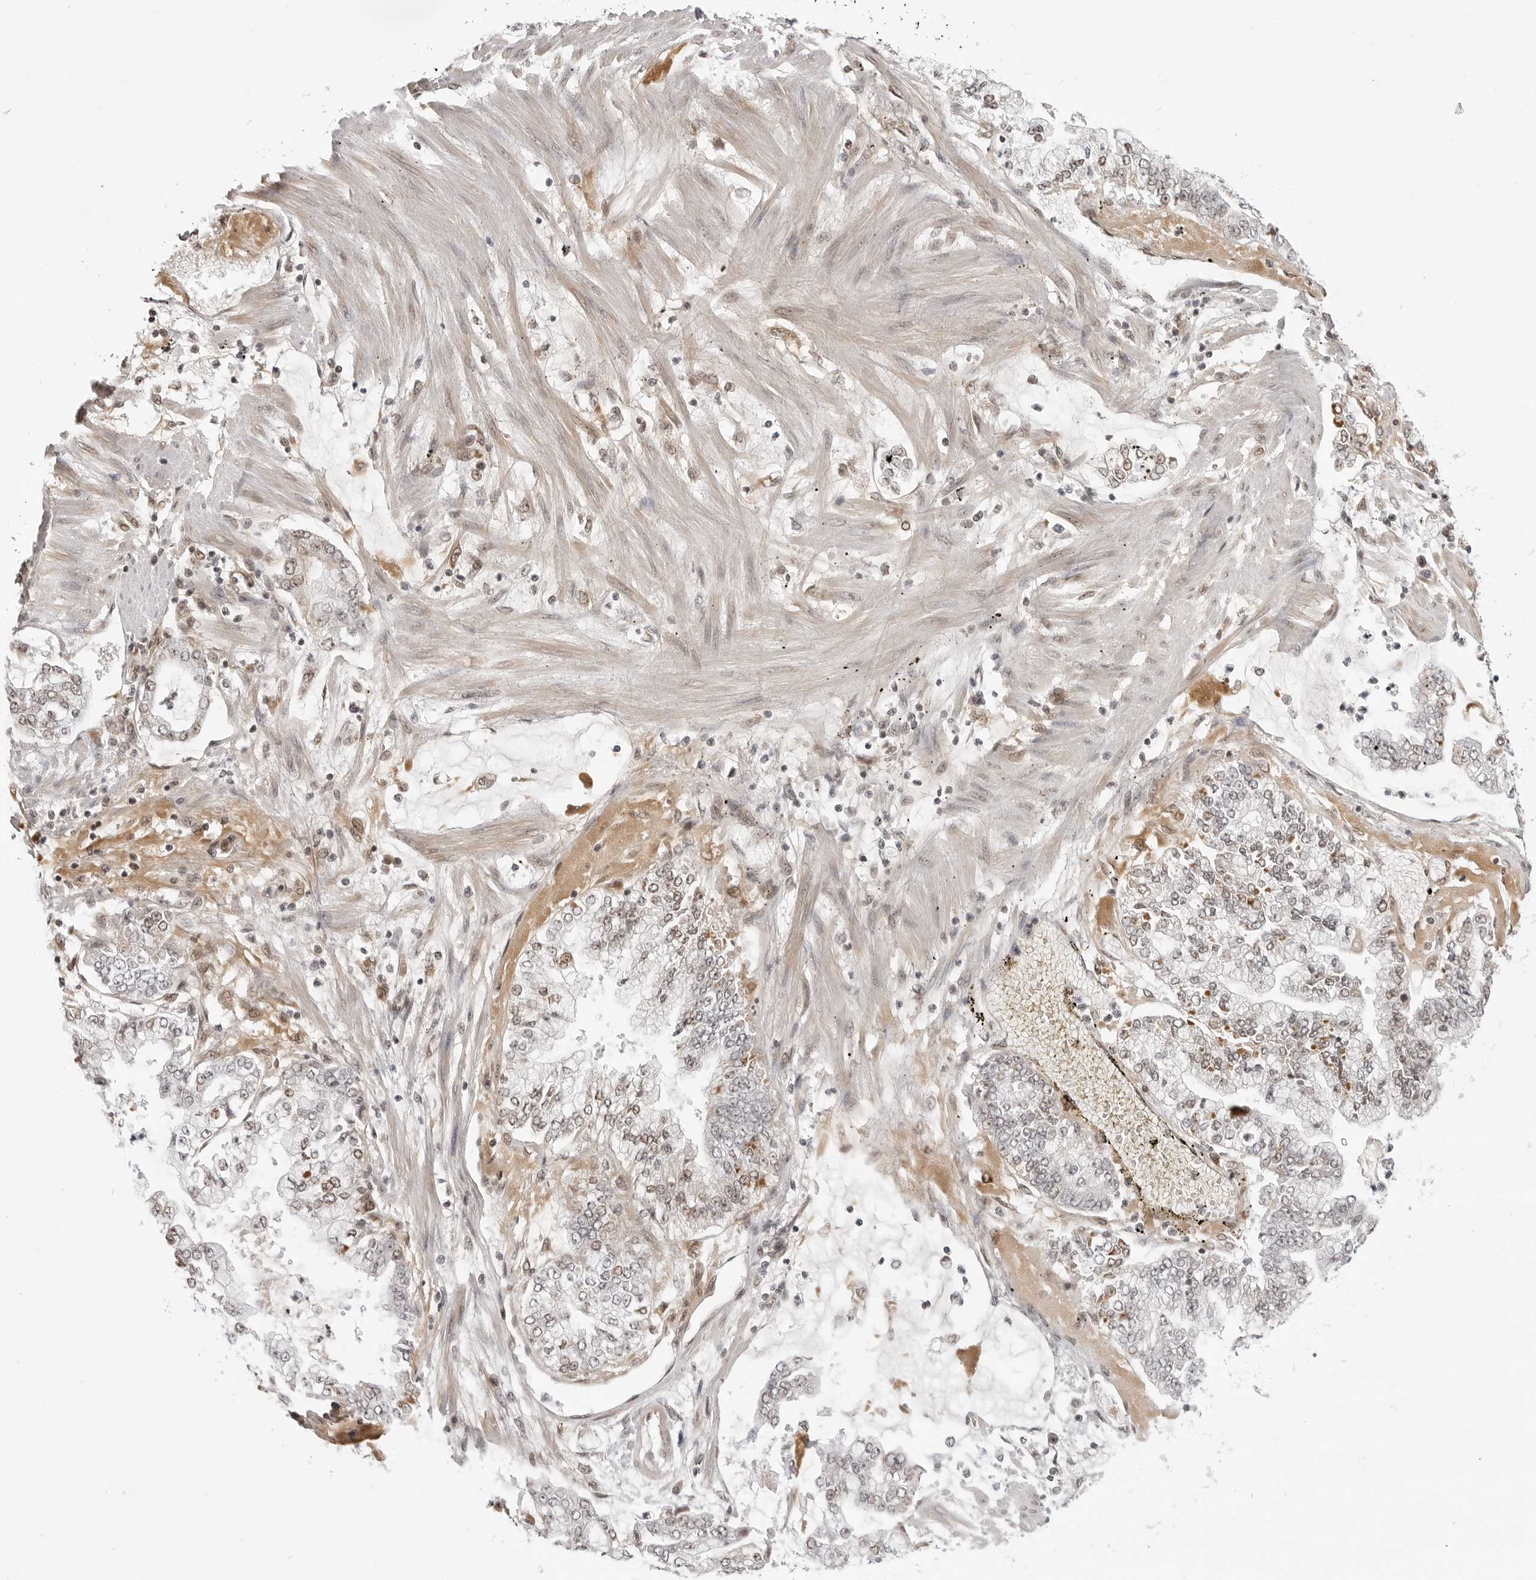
{"staining": {"intensity": "moderate", "quantity": "<25%", "location": "nuclear"}, "tissue": "stomach cancer", "cell_type": "Tumor cells", "image_type": "cancer", "snomed": [{"axis": "morphology", "description": "Adenocarcinoma, NOS"}, {"axis": "topography", "description": "Stomach"}], "caption": "Protein staining by immunohistochemistry demonstrates moderate nuclear staining in approximately <25% of tumor cells in stomach cancer (adenocarcinoma).", "gene": "PHF3", "patient": {"sex": "male", "age": 76}}